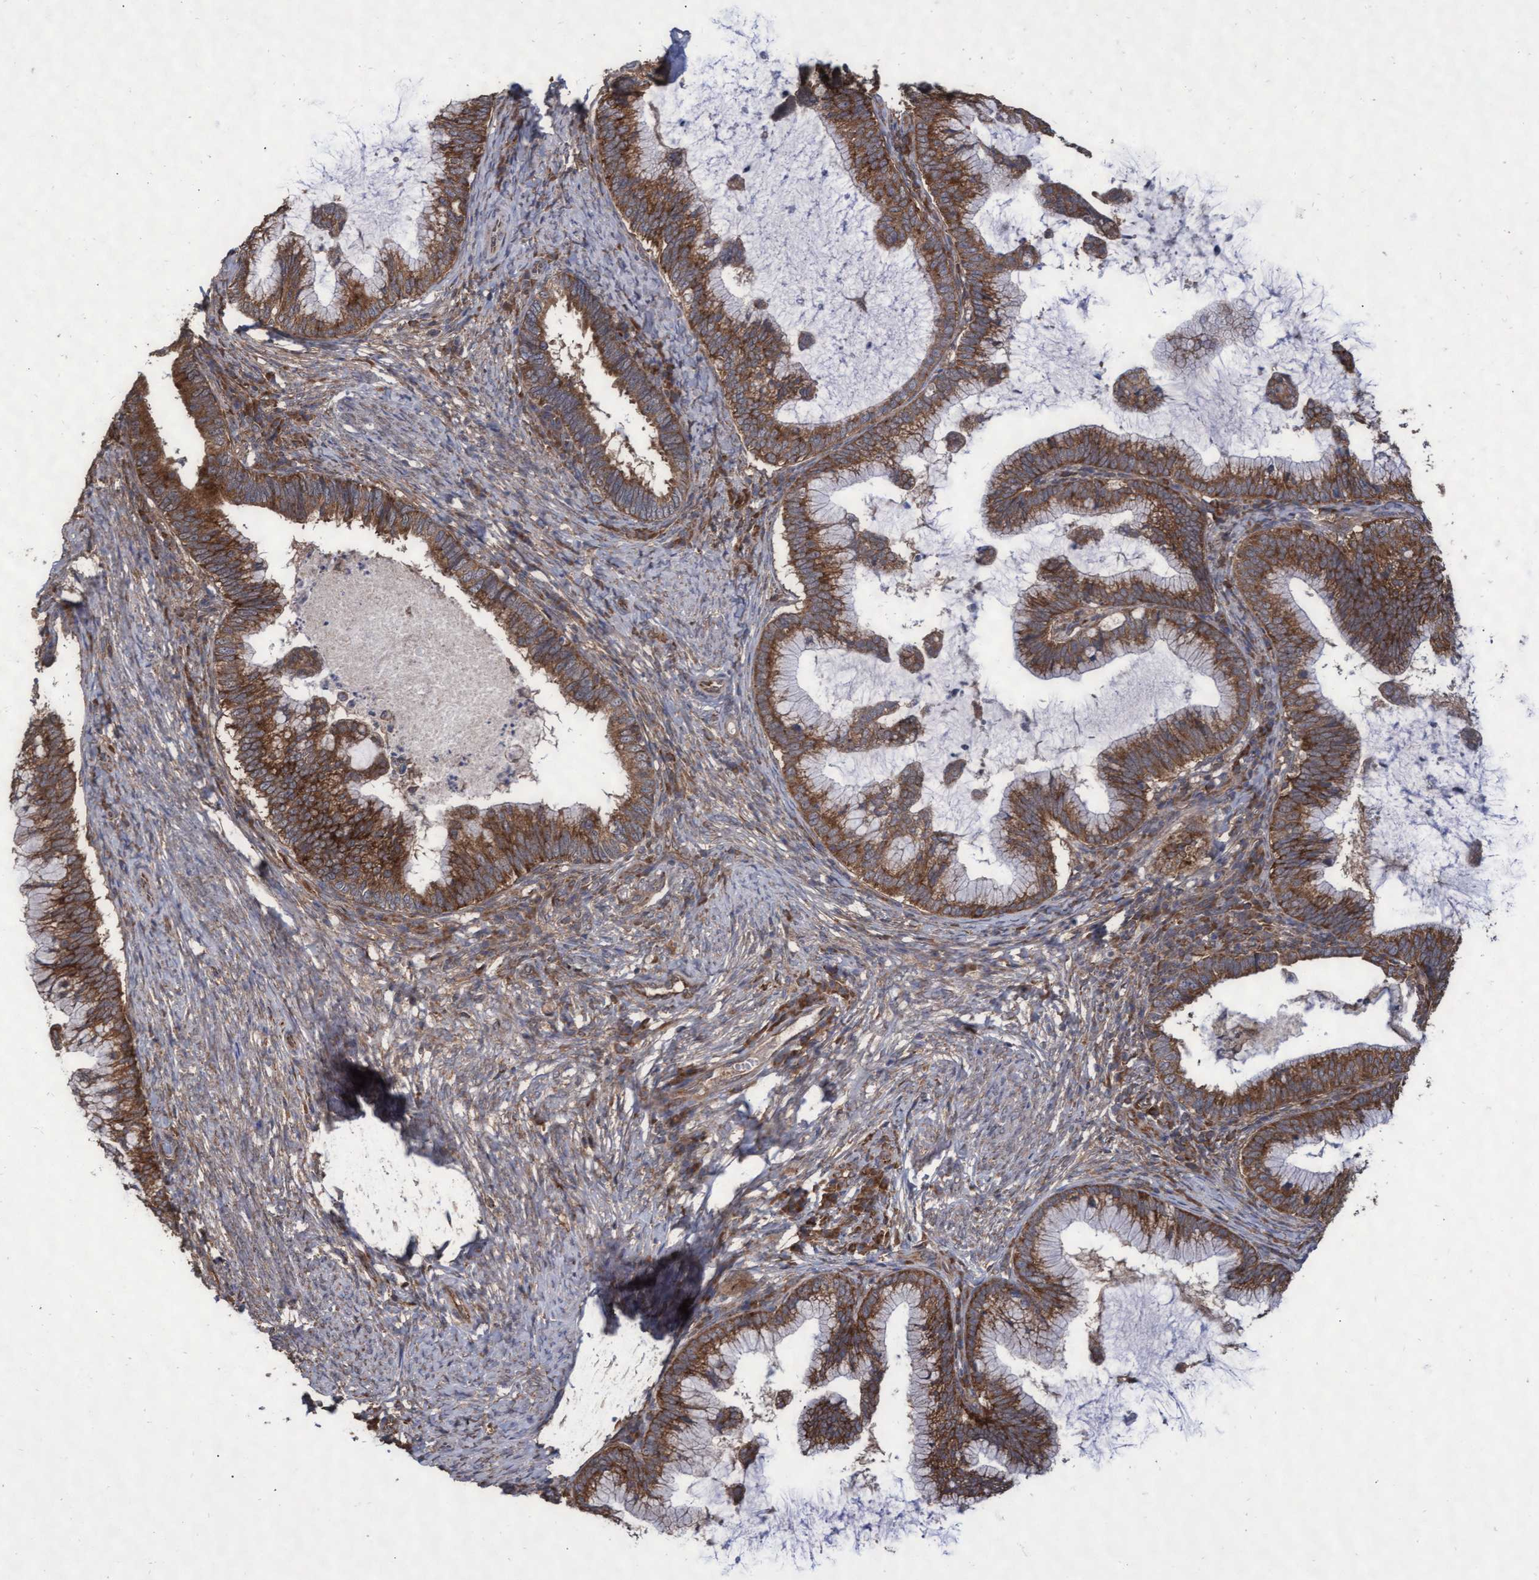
{"staining": {"intensity": "strong", "quantity": ">75%", "location": "cytoplasmic/membranous"}, "tissue": "cervical cancer", "cell_type": "Tumor cells", "image_type": "cancer", "snomed": [{"axis": "morphology", "description": "Adenocarcinoma, NOS"}, {"axis": "topography", "description": "Cervix"}], "caption": "A high-resolution micrograph shows immunohistochemistry (IHC) staining of cervical cancer (adenocarcinoma), which shows strong cytoplasmic/membranous staining in approximately >75% of tumor cells. Using DAB (brown) and hematoxylin (blue) stains, captured at high magnification using brightfield microscopy.", "gene": "ABCF2", "patient": {"sex": "female", "age": 36}}